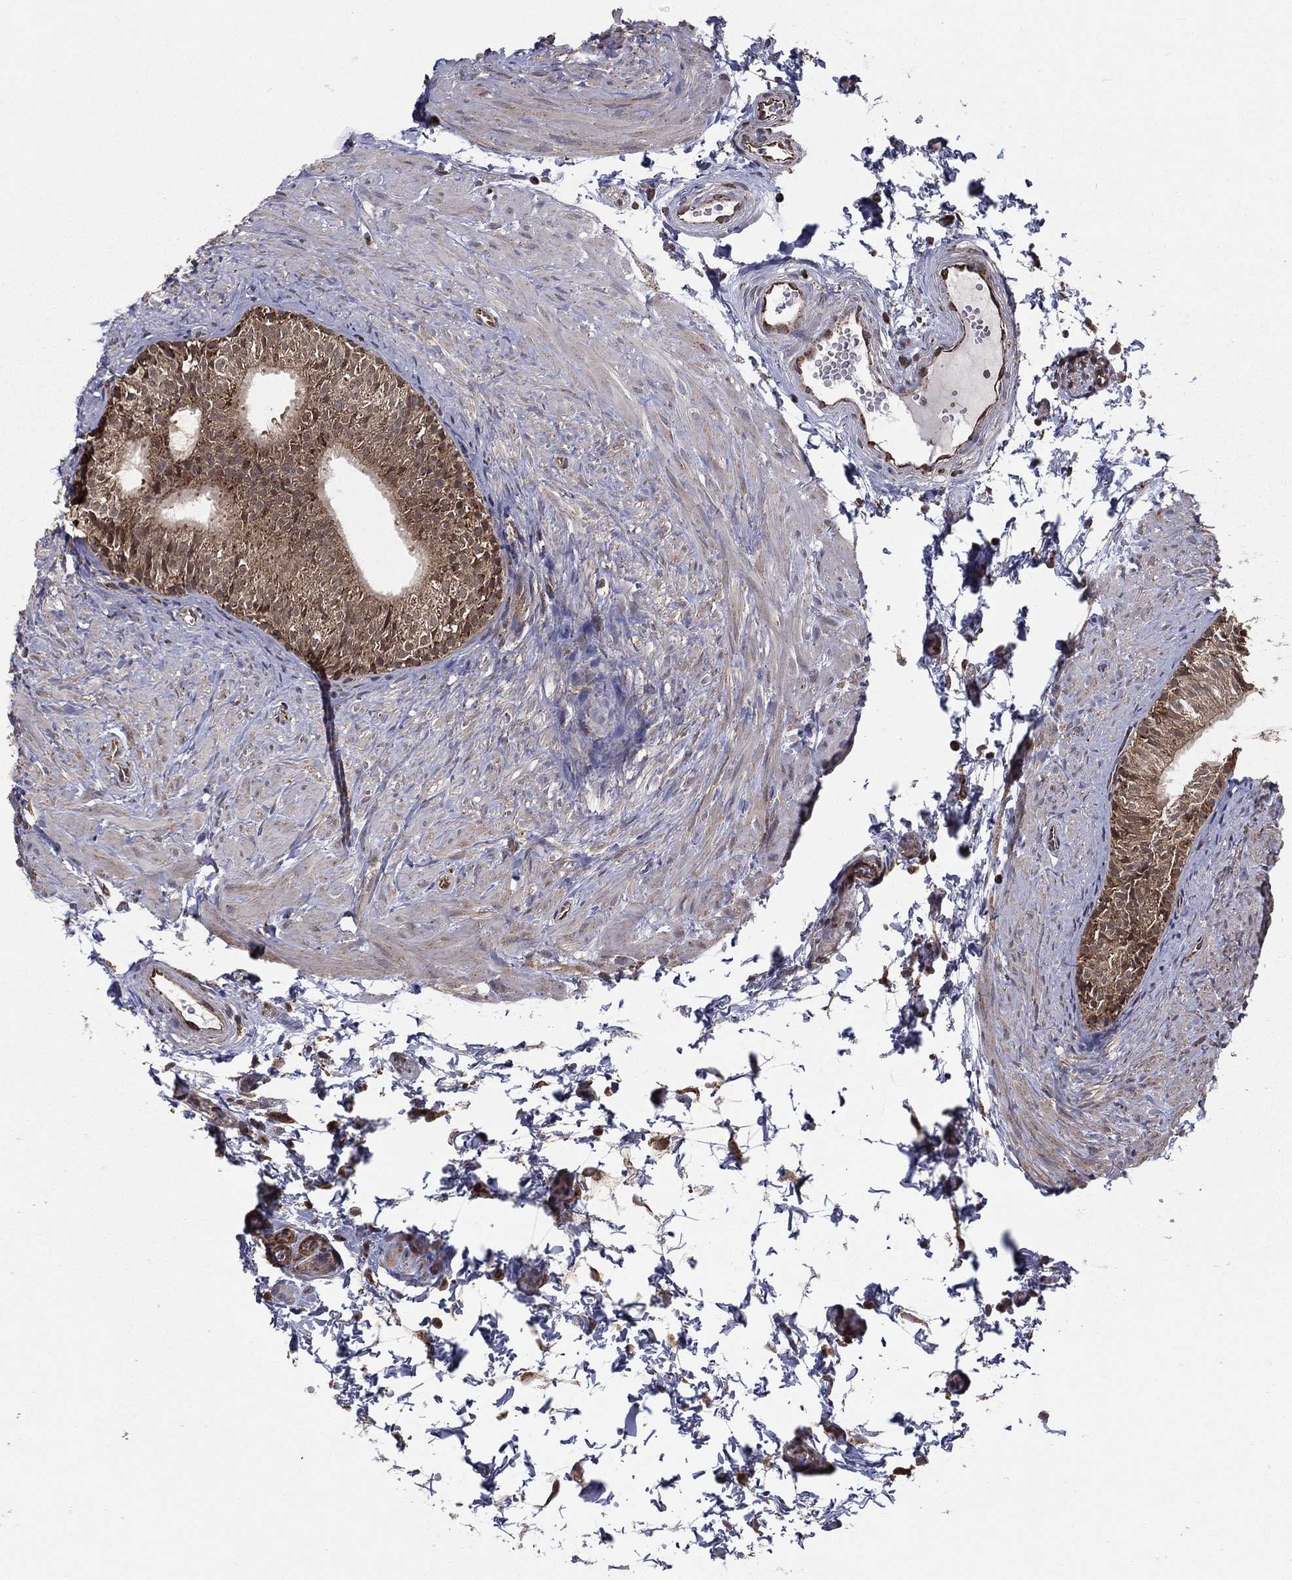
{"staining": {"intensity": "moderate", "quantity": ">75%", "location": "cytoplasmic/membranous"}, "tissue": "epididymis", "cell_type": "Glandular cells", "image_type": "normal", "snomed": [{"axis": "morphology", "description": "Normal tissue, NOS"}, {"axis": "topography", "description": "Epididymis"}], "caption": "The immunohistochemical stain highlights moderate cytoplasmic/membranous positivity in glandular cells of unremarkable epididymis. The staining was performed using DAB, with brown indicating positive protein expression. Nuclei are stained blue with hematoxylin.", "gene": "ENSG00000288684", "patient": {"sex": "male", "age": 22}}